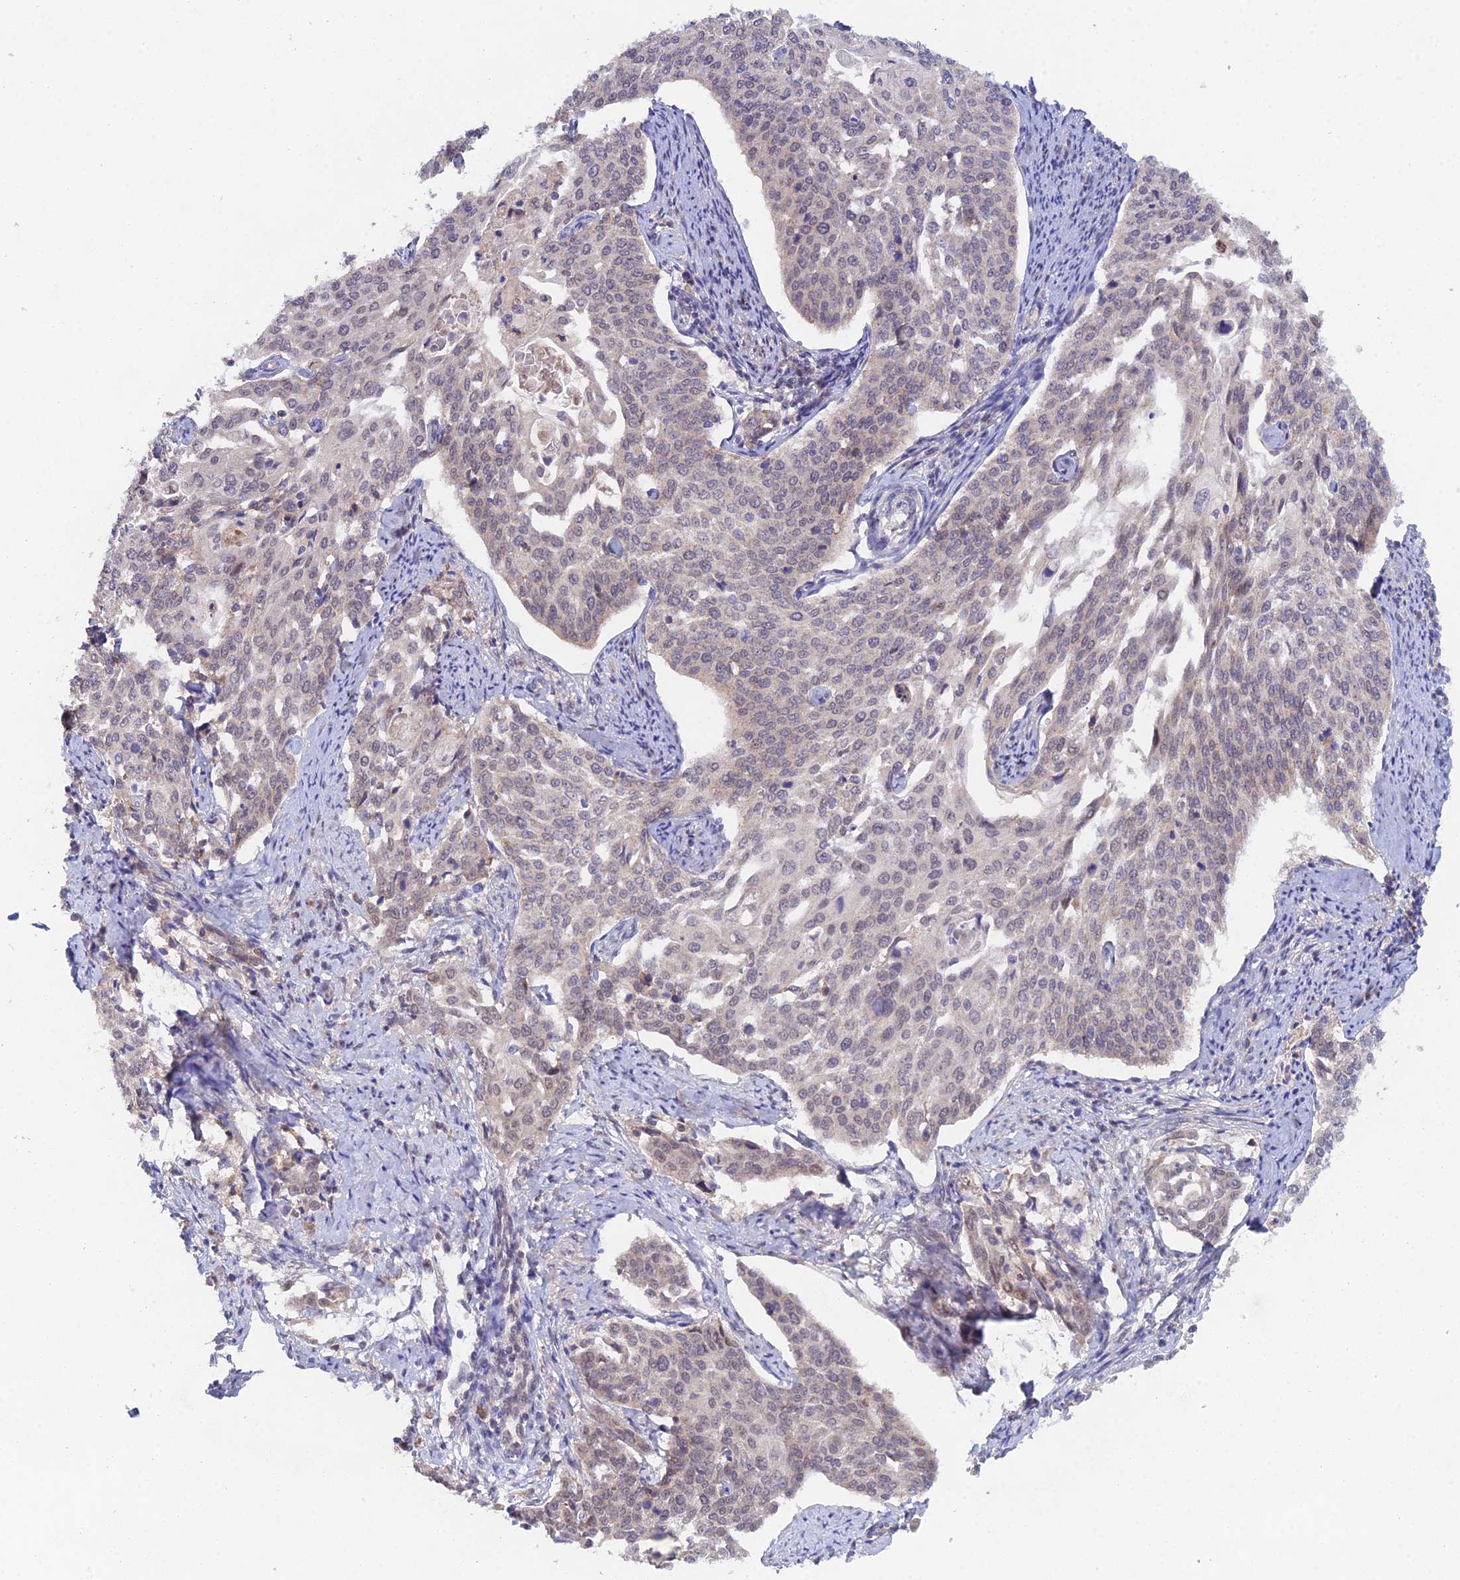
{"staining": {"intensity": "weak", "quantity": "<25%", "location": "nuclear"}, "tissue": "cervical cancer", "cell_type": "Tumor cells", "image_type": "cancer", "snomed": [{"axis": "morphology", "description": "Squamous cell carcinoma, NOS"}, {"axis": "topography", "description": "Cervix"}], "caption": "A high-resolution micrograph shows IHC staining of cervical cancer, which demonstrates no significant staining in tumor cells.", "gene": "WDR43", "patient": {"sex": "female", "age": 44}}